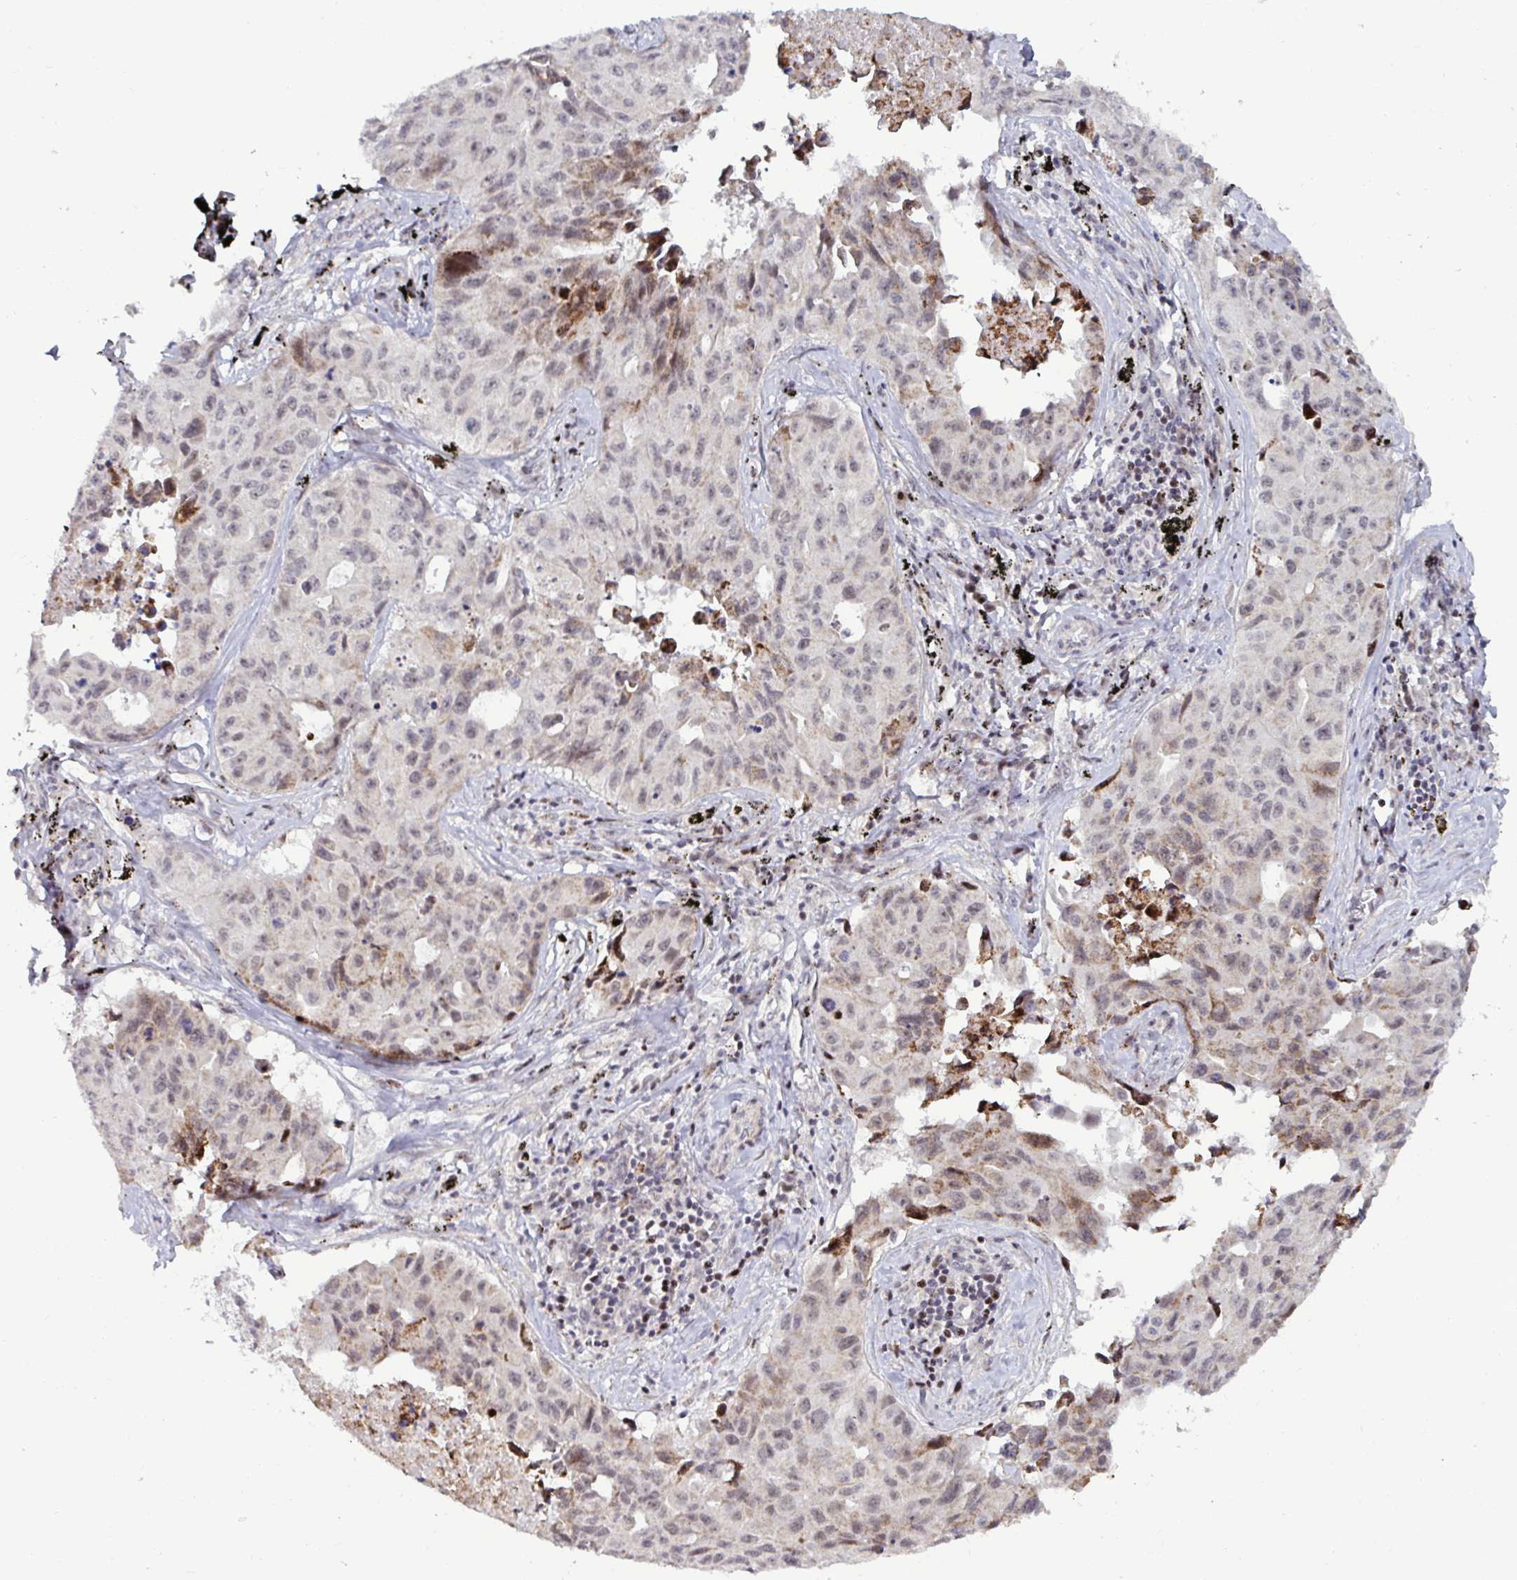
{"staining": {"intensity": "weak", "quantity": "25%-75%", "location": "cytoplasmic/membranous"}, "tissue": "lung cancer", "cell_type": "Tumor cells", "image_type": "cancer", "snomed": [{"axis": "morphology", "description": "Adenocarcinoma, NOS"}, {"axis": "topography", "description": "Lymph node"}, {"axis": "topography", "description": "Lung"}], "caption": "Immunohistochemistry (IHC) histopathology image of neoplastic tissue: lung cancer stained using IHC exhibits low levels of weak protein expression localized specifically in the cytoplasmic/membranous of tumor cells, appearing as a cytoplasmic/membranous brown color.", "gene": "DZIP1", "patient": {"sex": "male", "age": 64}}